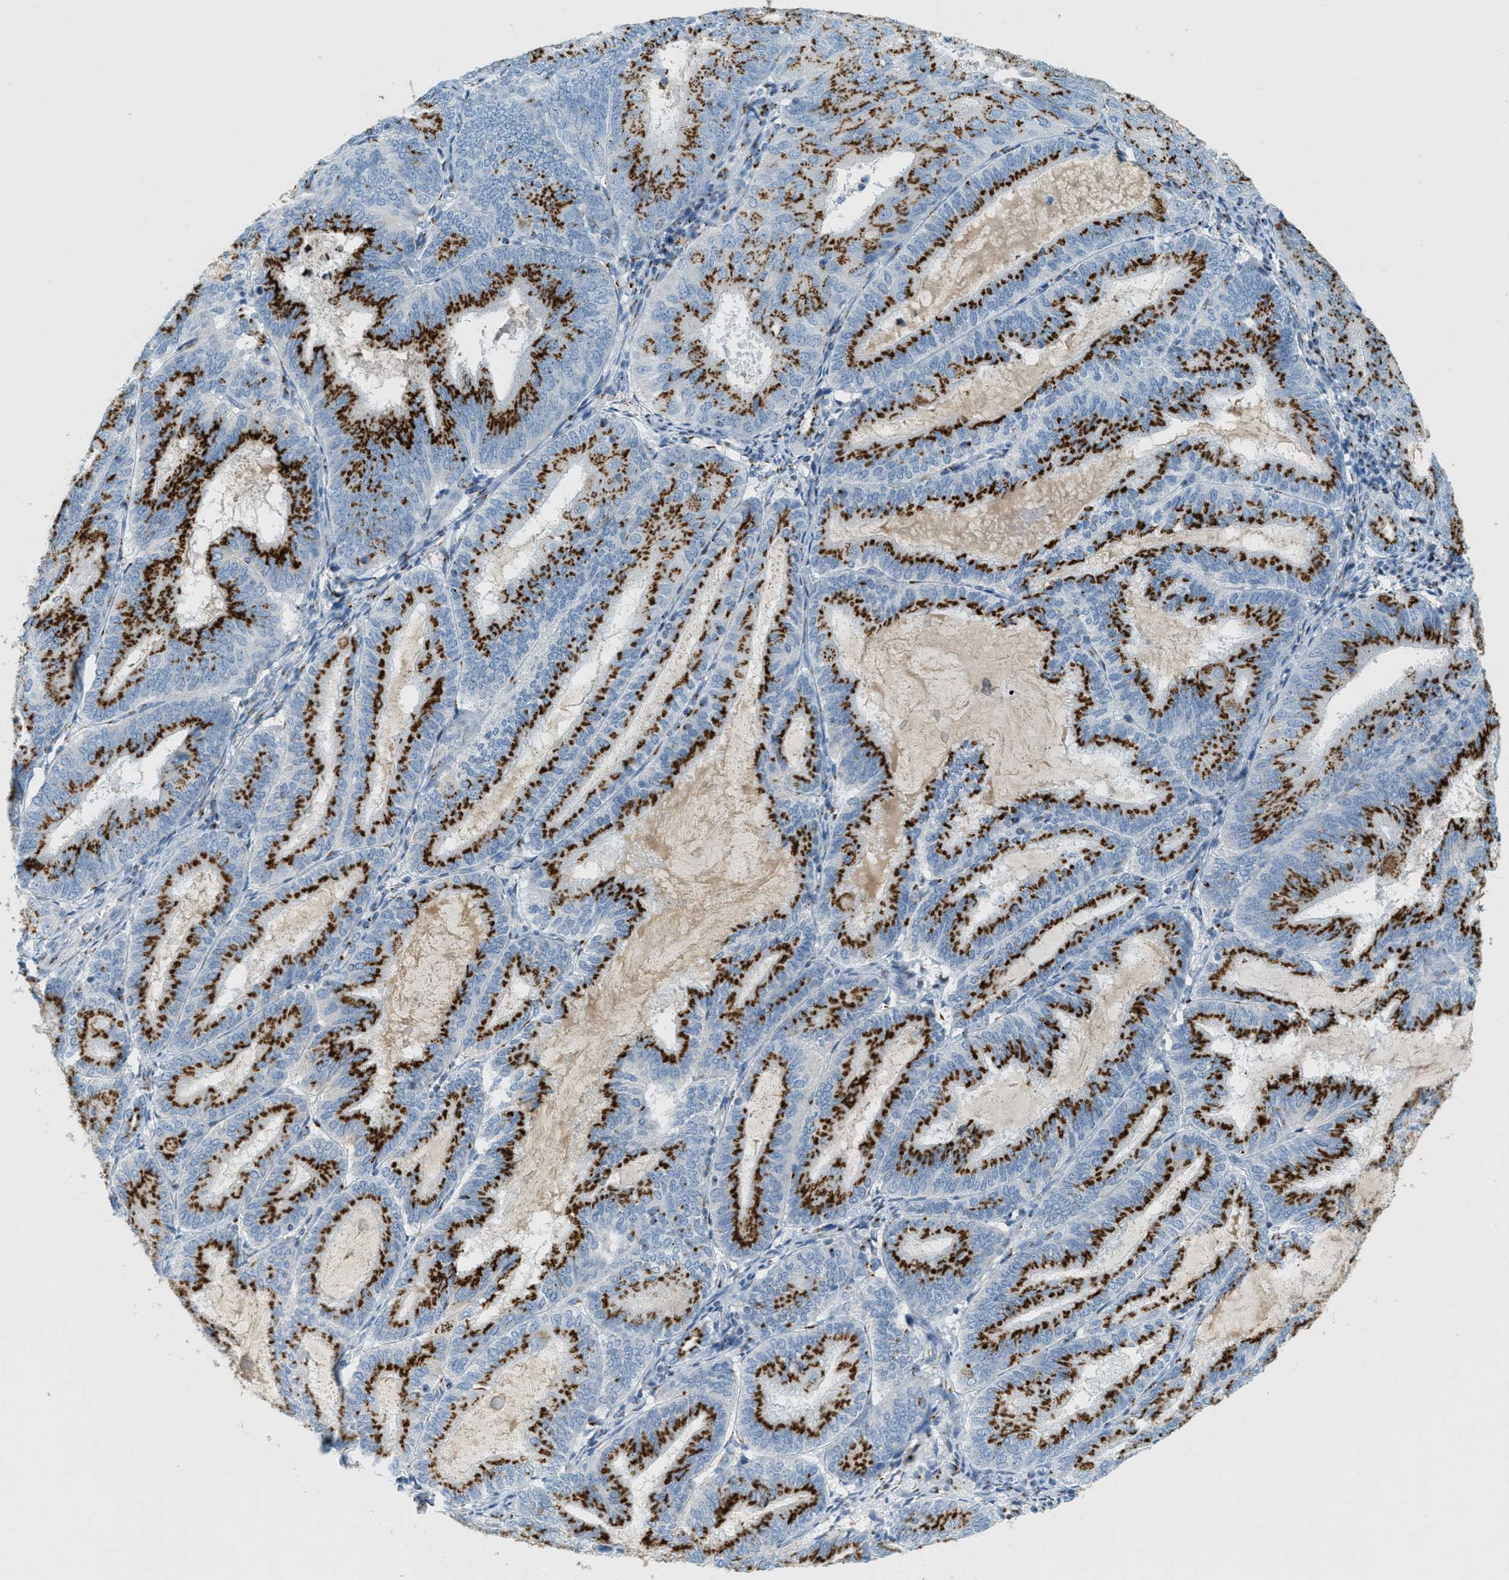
{"staining": {"intensity": "strong", "quantity": ">75%", "location": "cytoplasmic/membranous"}, "tissue": "endometrial cancer", "cell_type": "Tumor cells", "image_type": "cancer", "snomed": [{"axis": "morphology", "description": "Adenocarcinoma, NOS"}, {"axis": "topography", "description": "Endometrium"}], "caption": "Immunohistochemical staining of human endometrial cancer (adenocarcinoma) demonstrates high levels of strong cytoplasmic/membranous expression in about >75% of tumor cells. Ihc stains the protein in brown and the nuclei are stained blue.", "gene": "ENTPD4", "patient": {"sex": "female", "age": 81}}